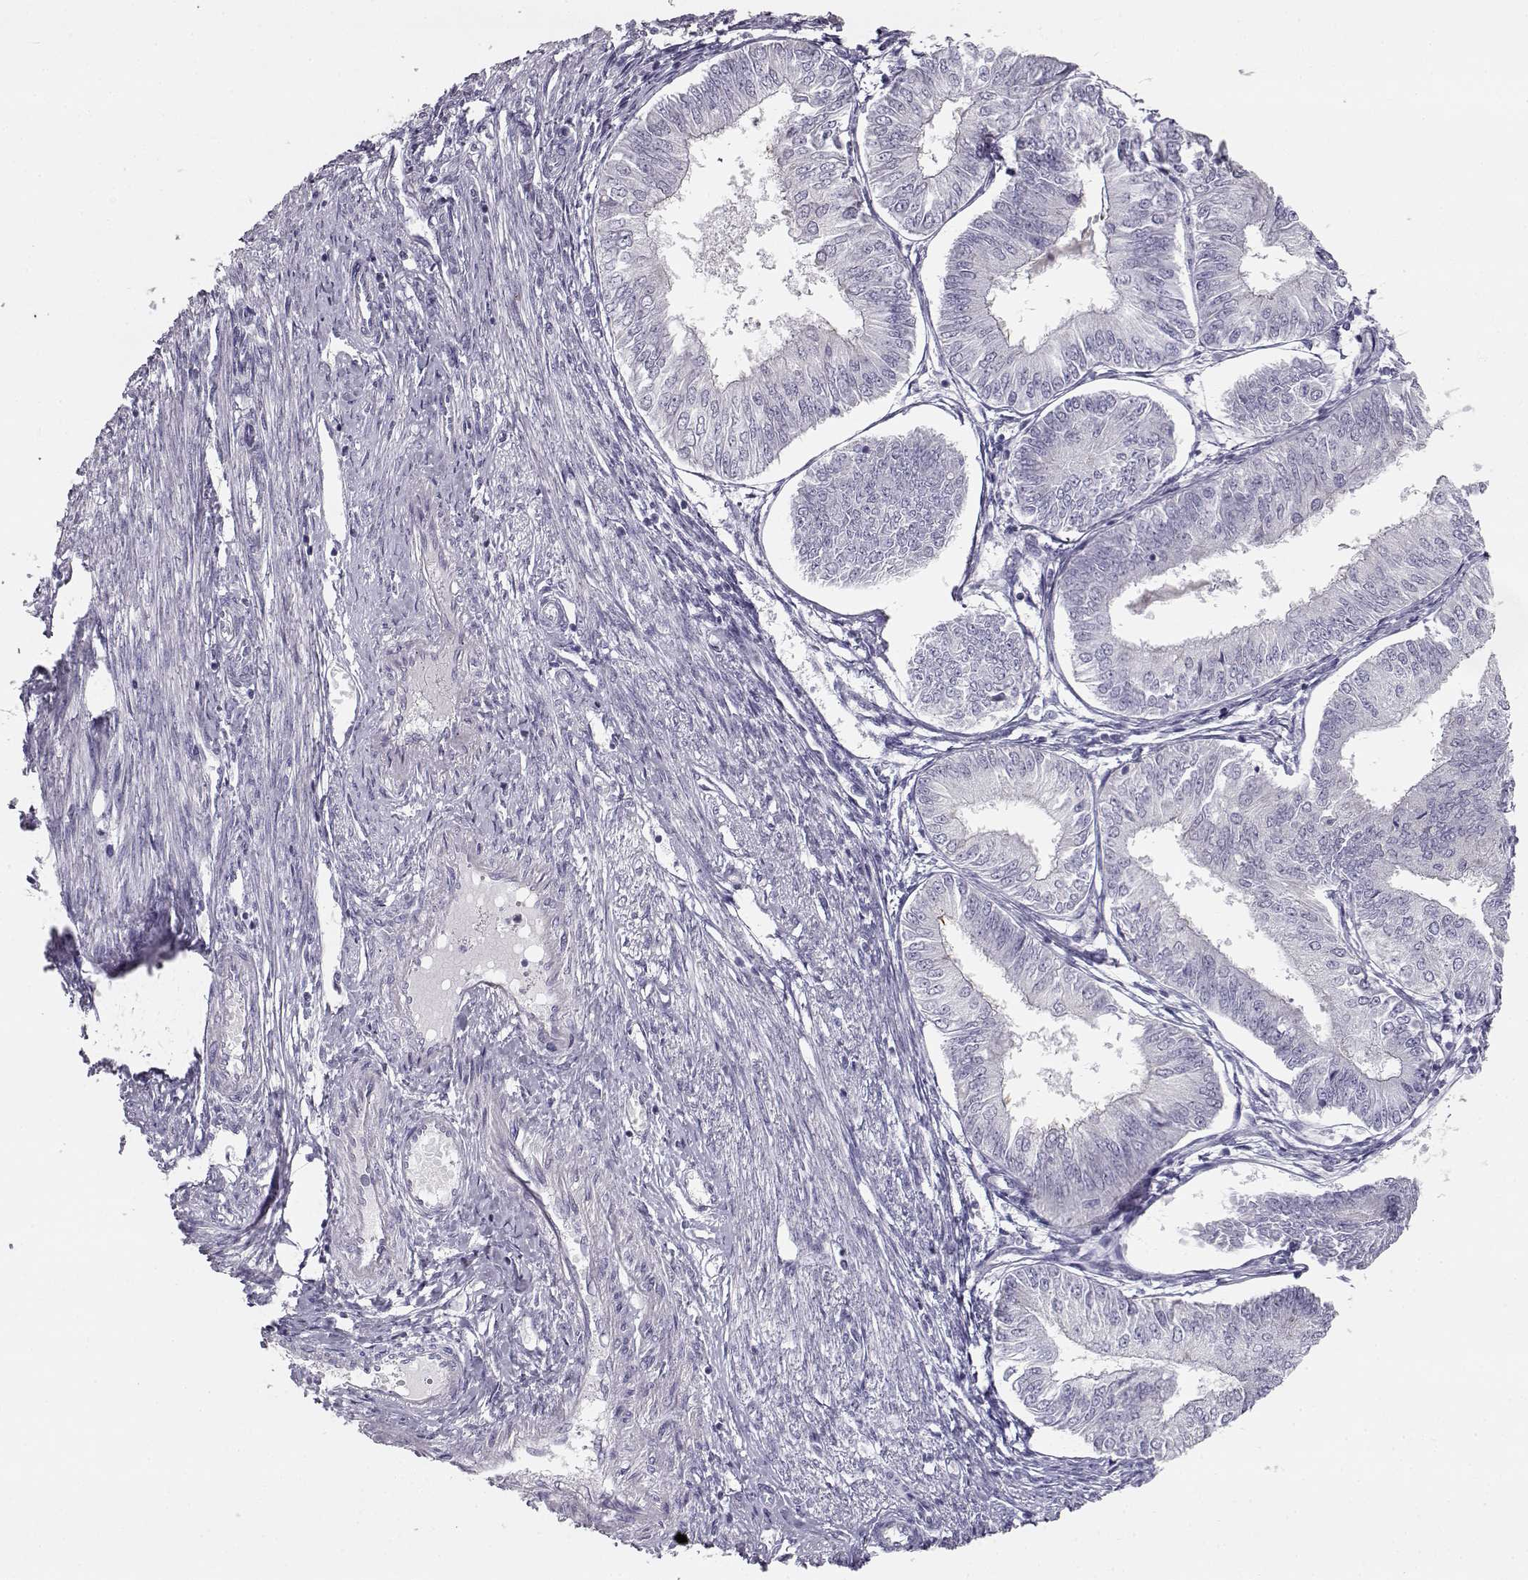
{"staining": {"intensity": "negative", "quantity": "none", "location": "none"}, "tissue": "endometrial cancer", "cell_type": "Tumor cells", "image_type": "cancer", "snomed": [{"axis": "morphology", "description": "Adenocarcinoma, NOS"}, {"axis": "topography", "description": "Endometrium"}], "caption": "An immunohistochemistry (IHC) image of endometrial cancer (adenocarcinoma) is shown. There is no staining in tumor cells of endometrial cancer (adenocarcinoma).", "gene": "MYCBPAP", "patient": {"sex": "female", "age": 58}}